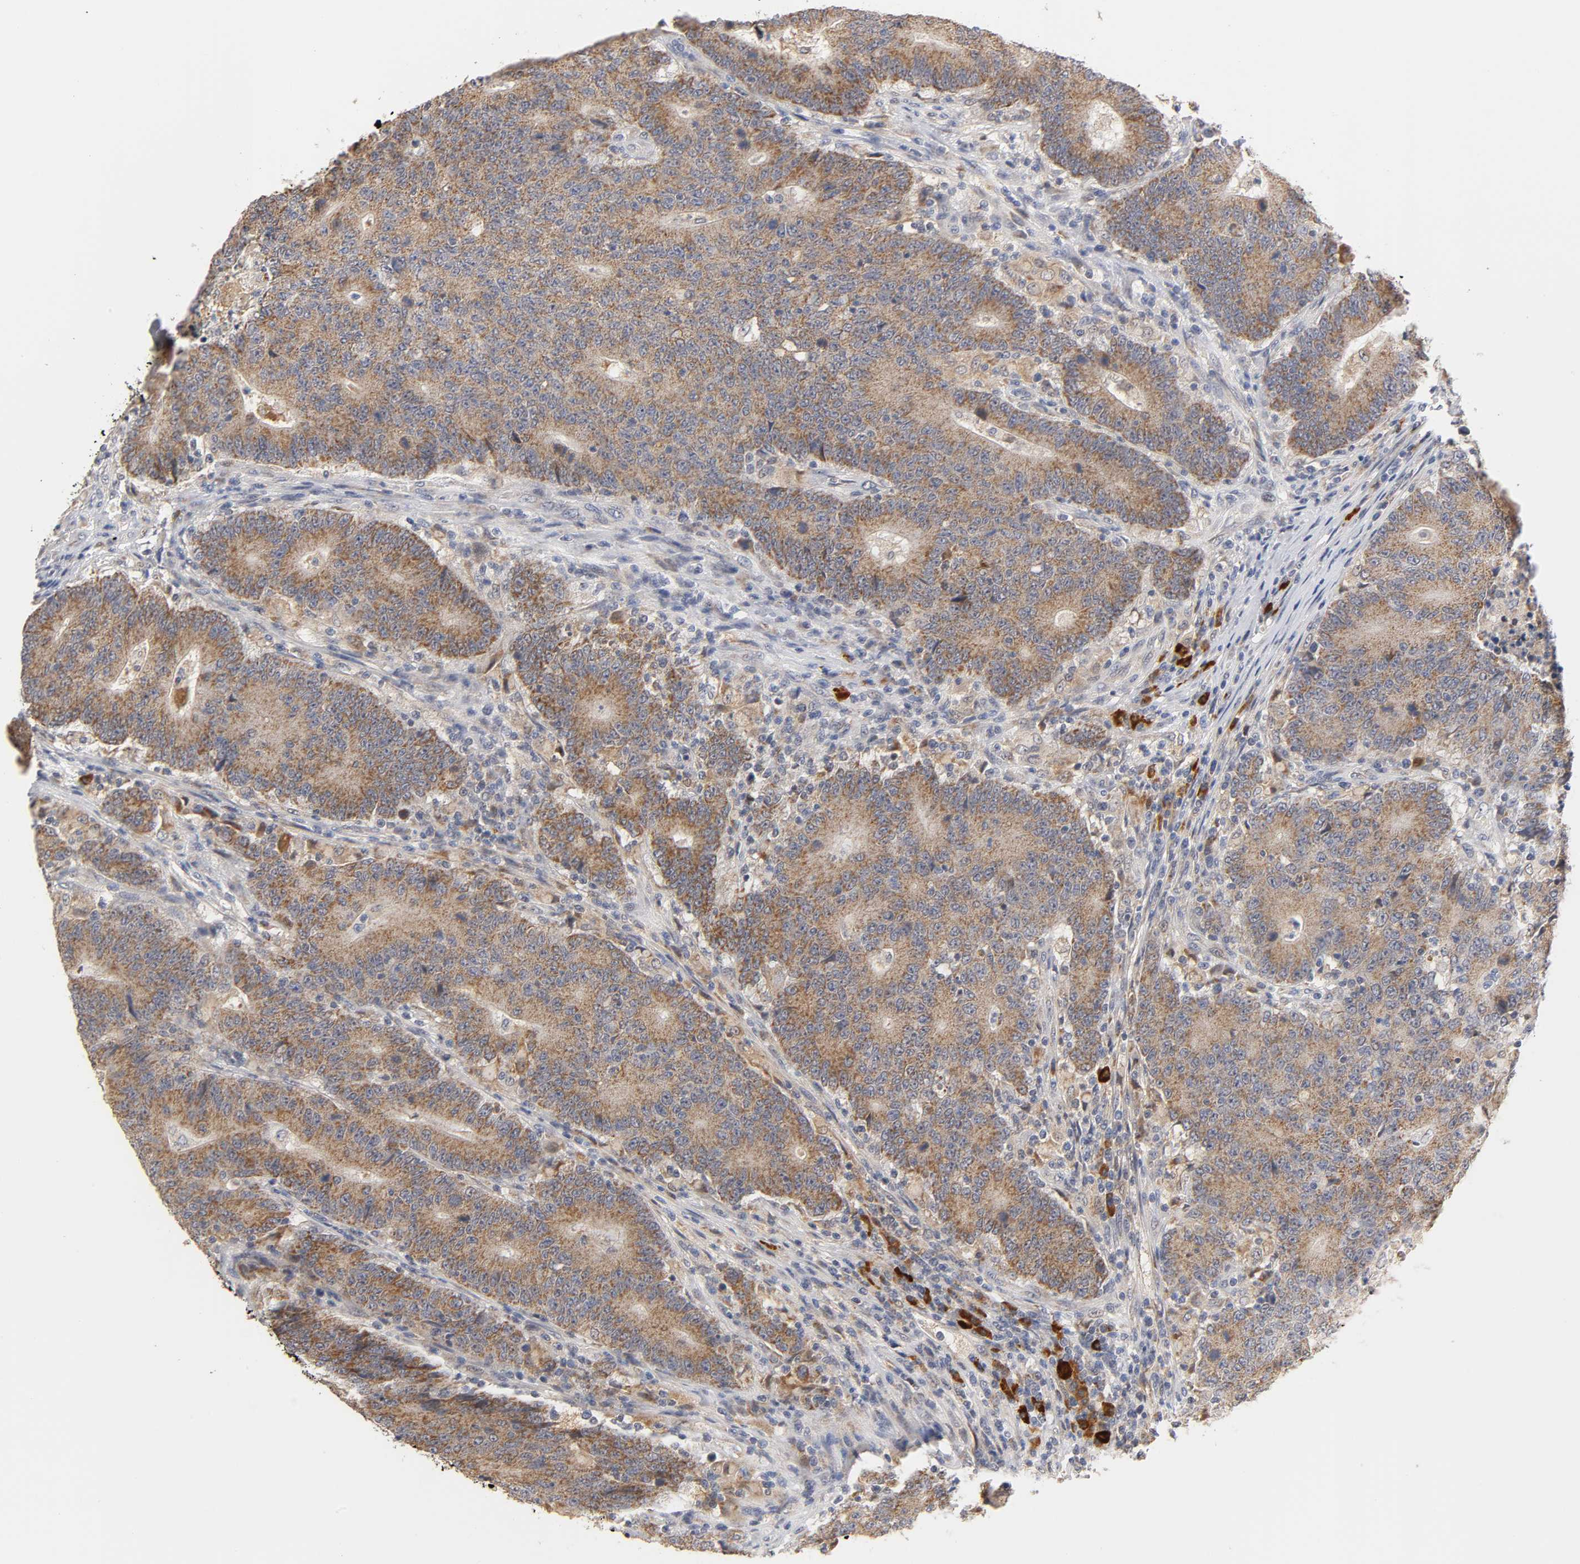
{"staining": {"intensity": "moderate", "quantity": ">75%", "location": "cytoplasmic/membranous"}, "tissue": "colorectal cancer", "cell_type": "Tumor cells", "image_type": "cancer", "snomed": [{"axis": "morphology", "description": "Normal tissue, NOS"}, {"axis": "morphology", "description": "Adenocarcinoma, NOS"}, {"axis": "topography", "description": "Colon"}], "caption": "A histopathology image showing moderate cytoplasmic/membranous staining in about >75% of tumor cells in adenocarcinoma (colorectal), as visualized by brown immunohistochemical staining.", "gene": "GSTZ1", "patient": {"sex": "female", "age": 75}}